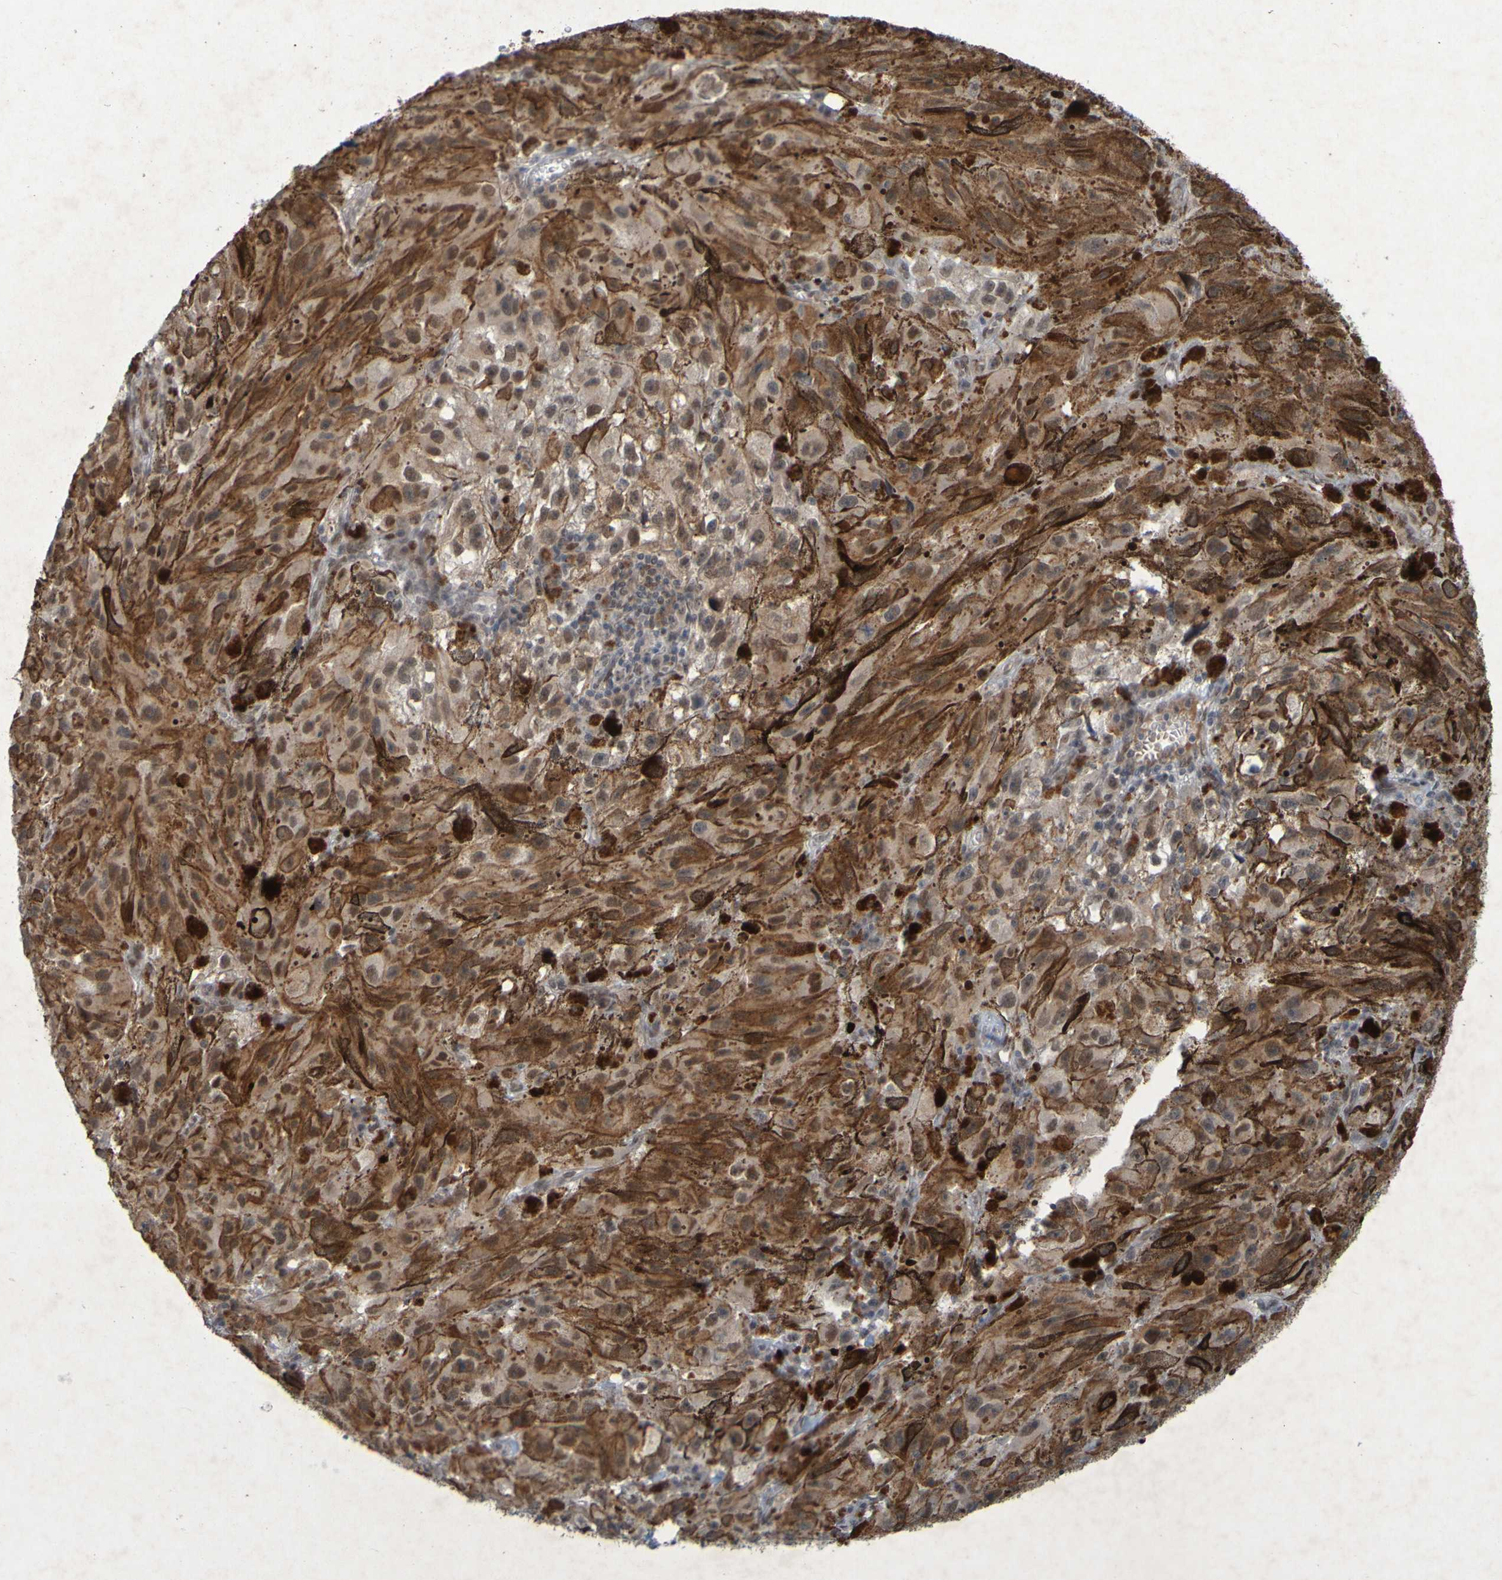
{"staining": {"intensity": "moderate", "quantity": ">75%", "location": "cytoplasmic/membranous,nuclear"}, "tissue": "melanoma", "cell_type": "Tumor cells", "image_type": "cancer", "snomed": [{"axis": "morphology", "description": "Malignant melanoma, NOS"}, {"axis": "topography", "description": "Skin"}], "caption": "A brown stain highlights moderate cytoplasmic/membranous and nuclear expression of a protein in melanoma tumor cells.", "gene": "MCPH1", "patient": {"sex": "female", "age": 104}}